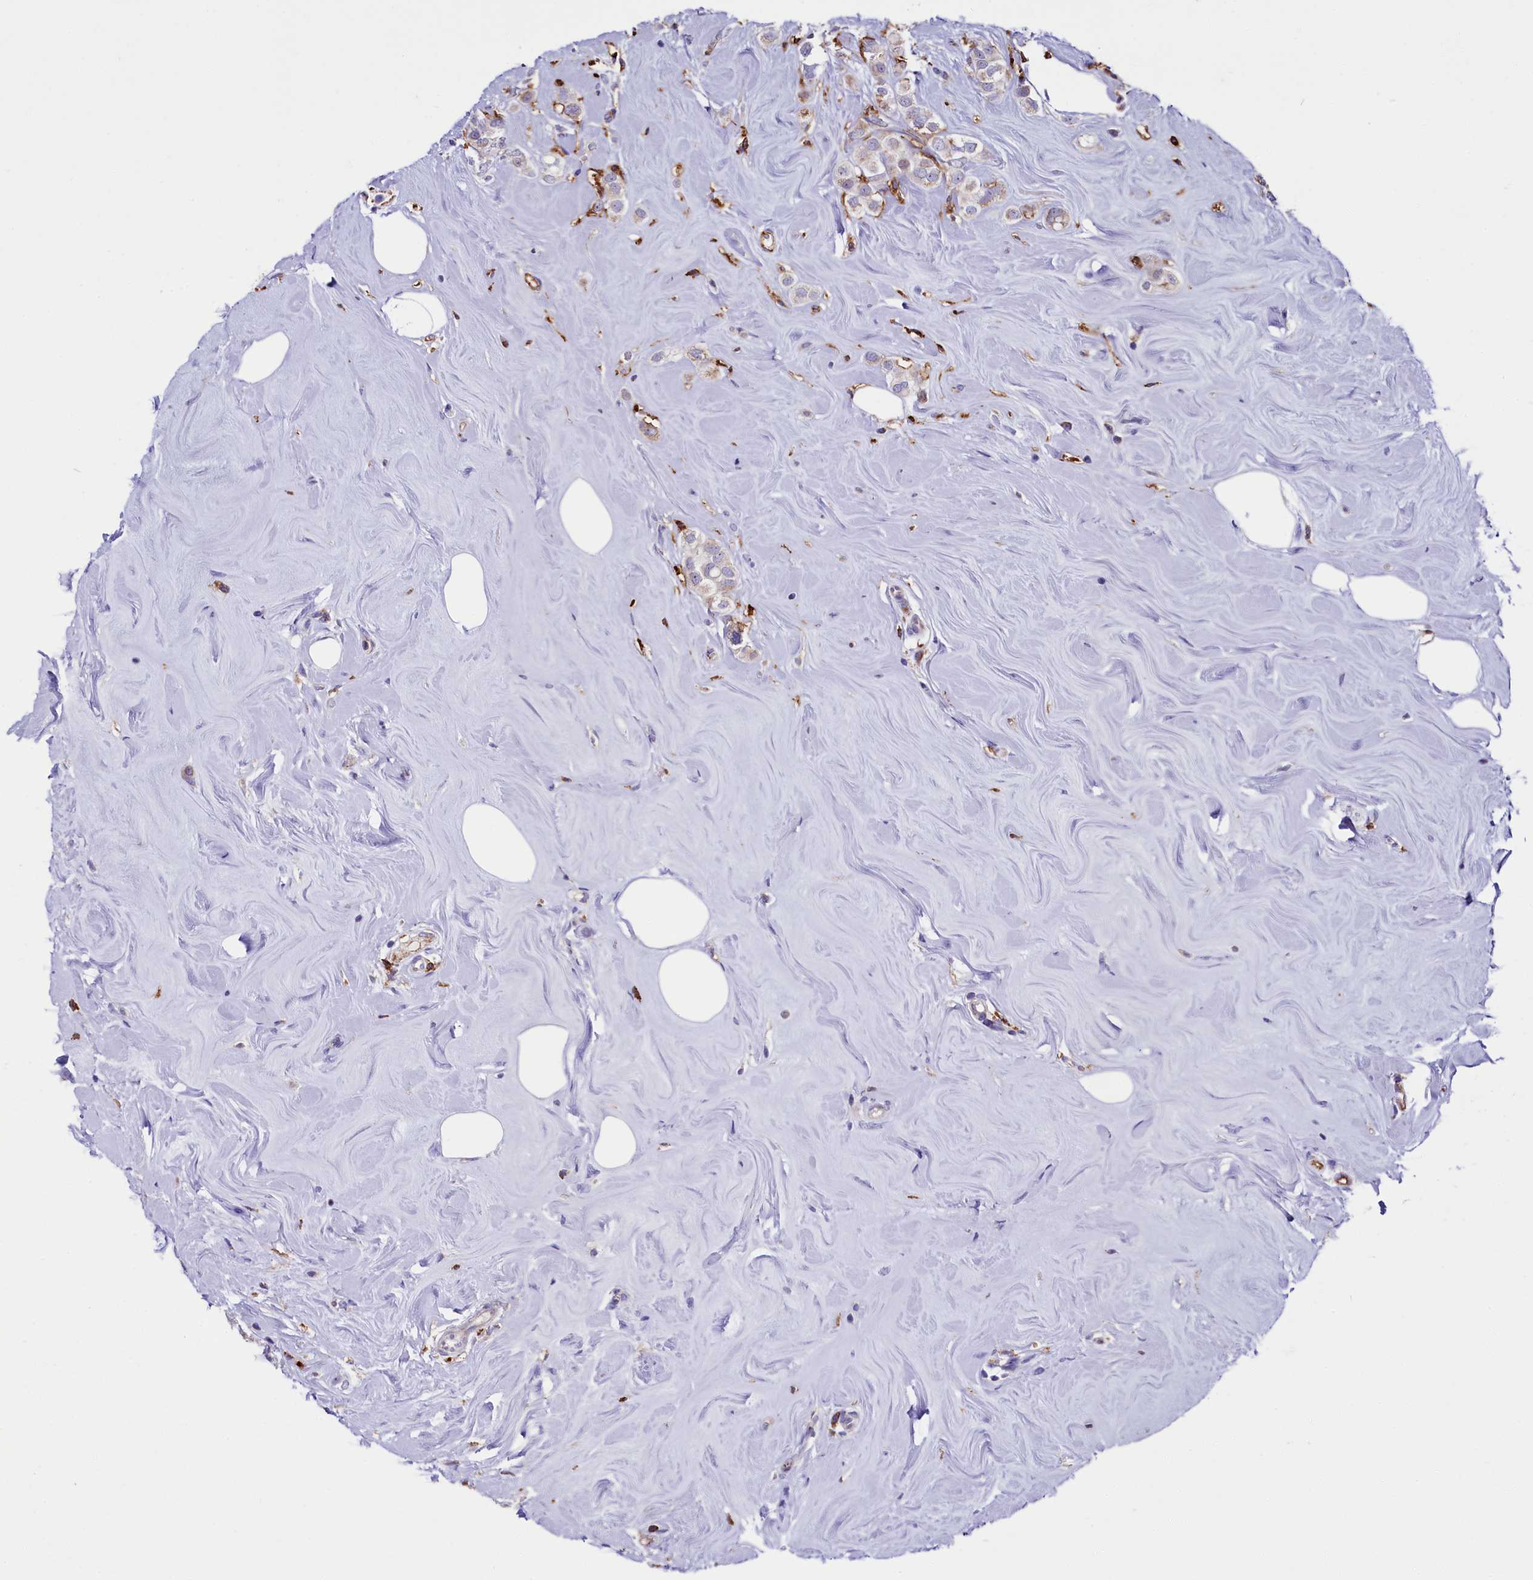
{"staining": {"intensity": "weak", "quantity": "<25%", "location": "cytoplasmic/membranous"}, "tissue": "breast cancer", "cell_type": "Tumor cells", "image_type": "cancer", "snomed": [{"axis": "morphology", "description": "Lobular carcinoma"}, {"axis": "topography", "description": "Breast"}], "caption": "Human breast cancer stained for a protein using IHC reveals no staining in tumor cells.", "gene": "IL20RA", "patient": {"sex": "female", "age": 47}}